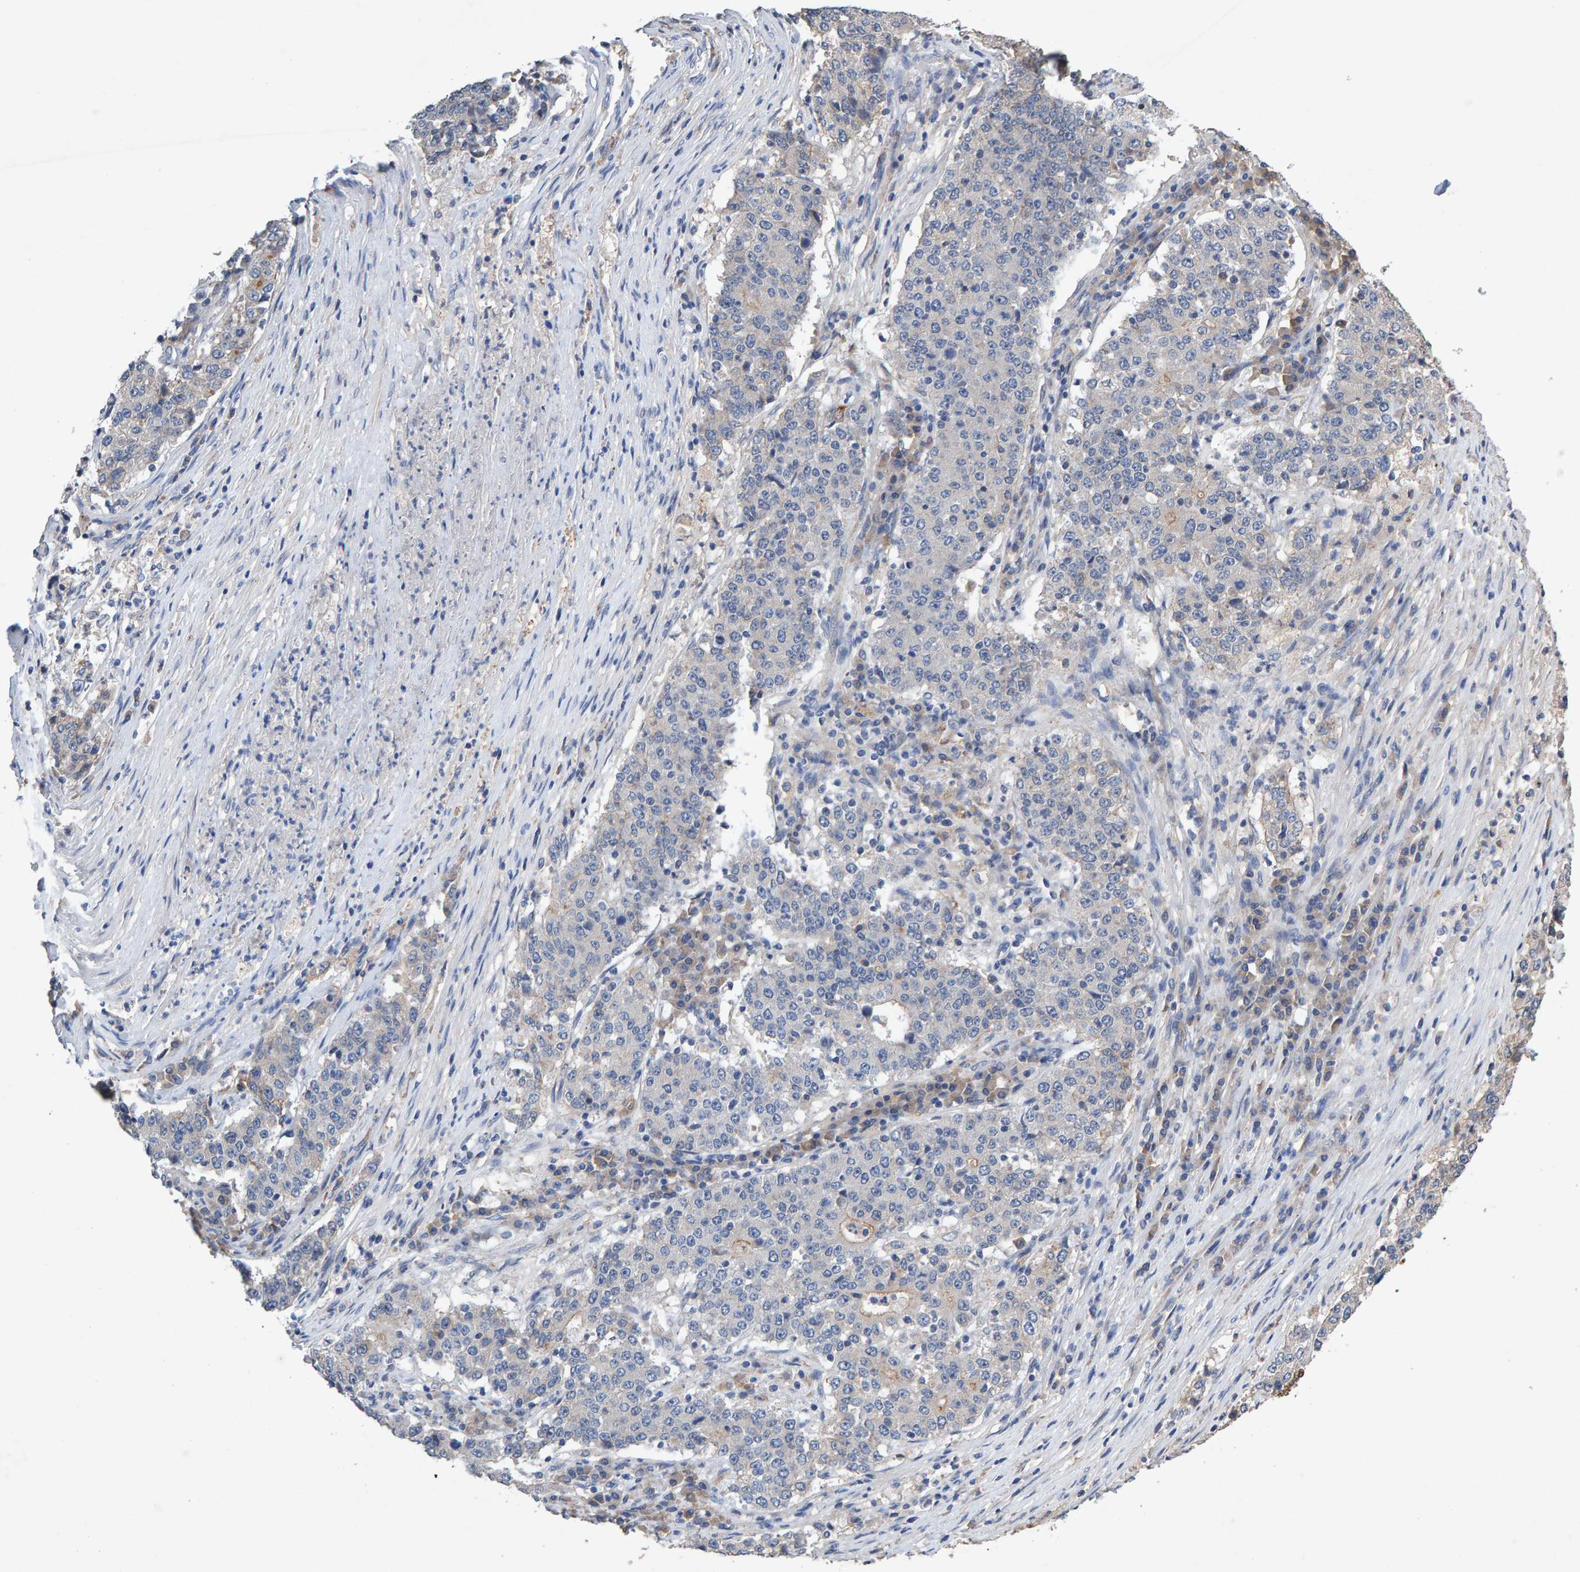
{"staining": {"intensity": "negative", "quantity": "none", "location": "none"}, "tissue": "stomach cancer", "cell_type": "Tumor cells", "image_type": "cancer", "snomed": [{"axis": "morphology", "description": "Adenocarcinoma, NOS"}, {"axis": "topography", "description": "Stomach"}], "caption": "Immunohistochemistry micrograph of neoplastic tissue: adenocarcinoma (stomach) stained with DAB (3,3'-diaminobenzidine) displays no significant protein staining in tumor cells.", "gene": "EFR3A", "patient": {"sex": "male", "age": 59}}